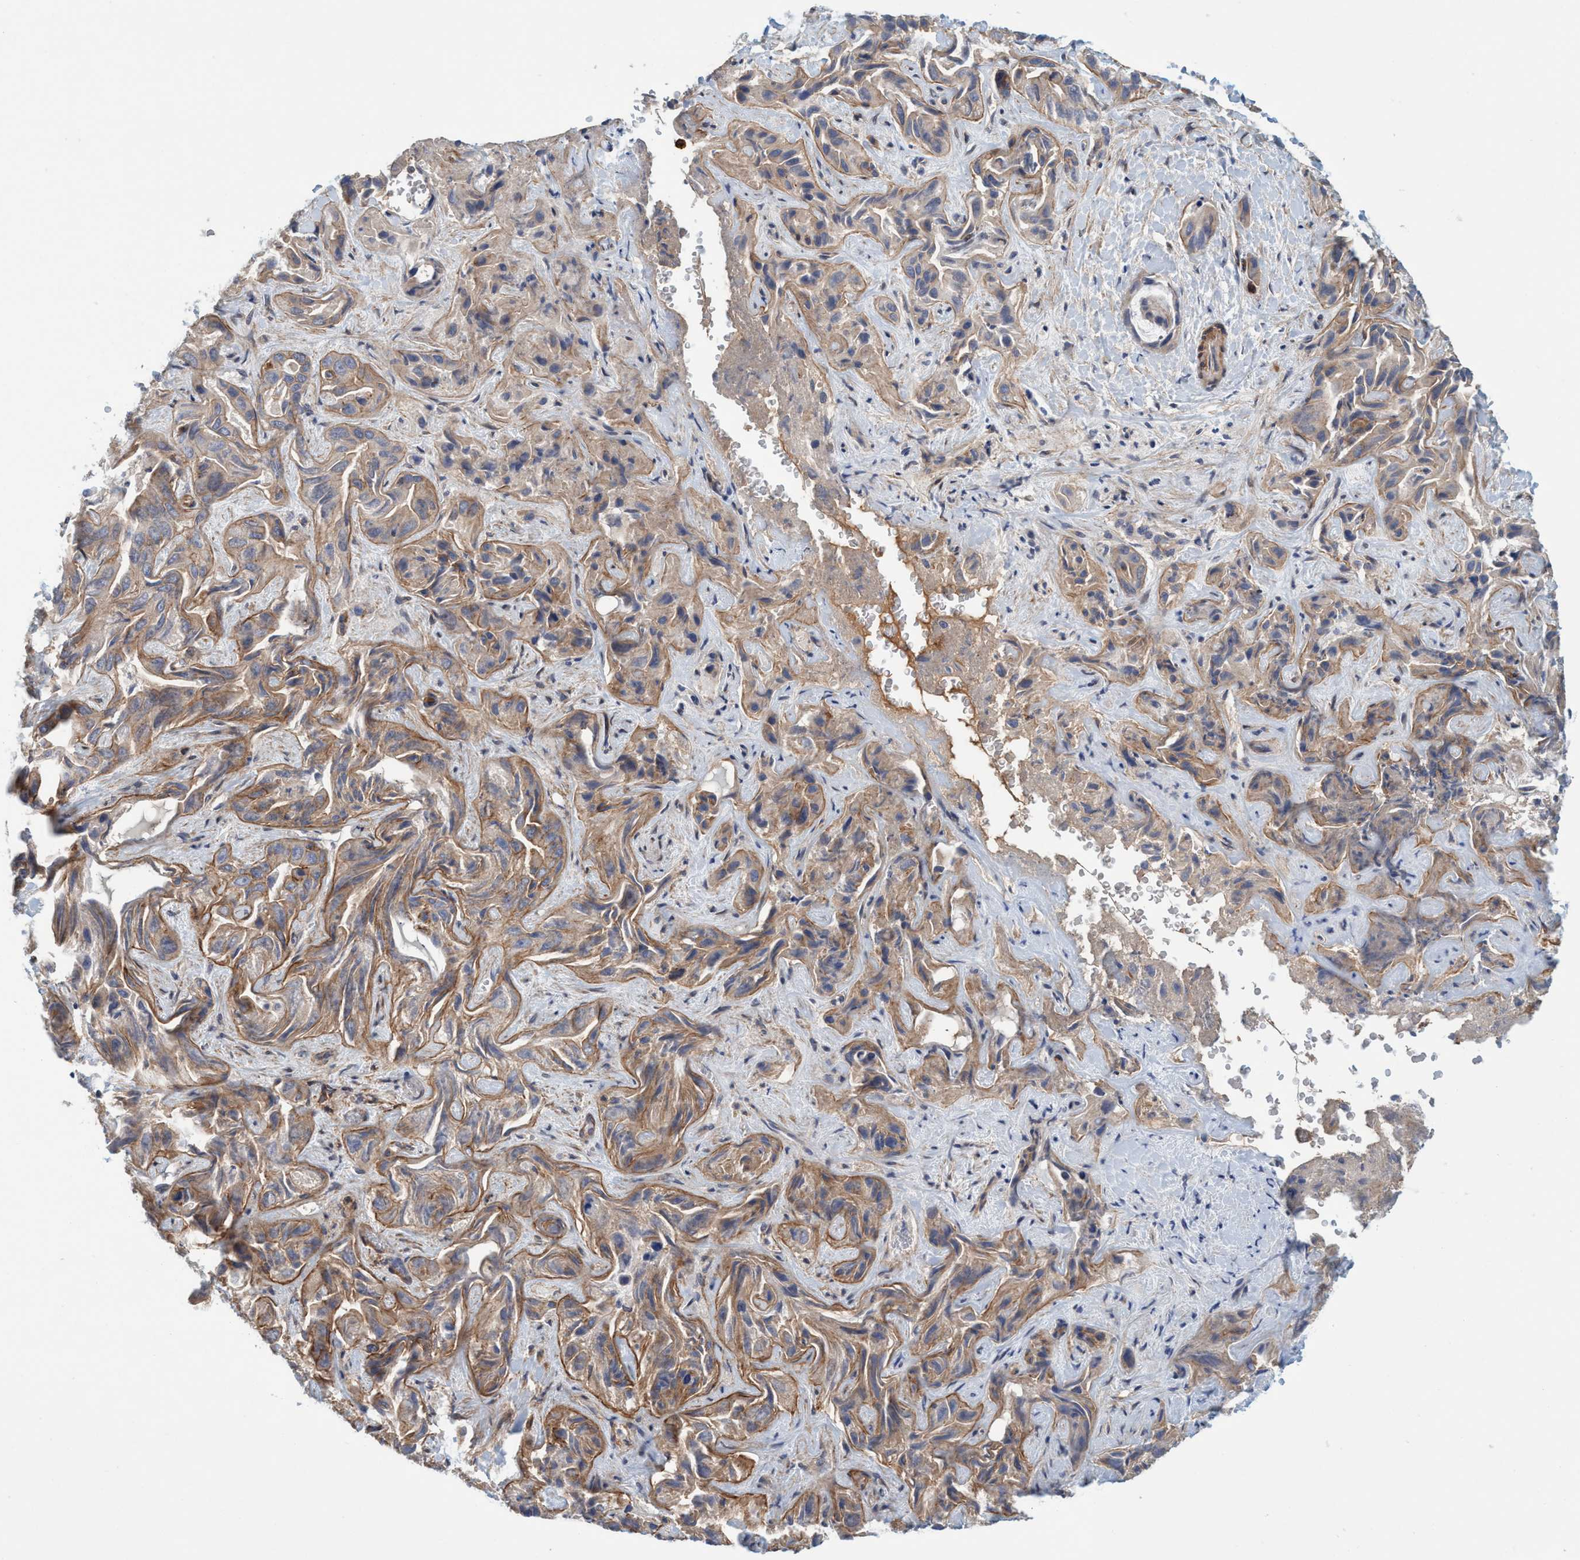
{"staining": {"intensity": "moderate", "quantity": "25%-75%", "location": "cytoplasmic/membranous"}, "tissue": "liver cancer", "cell_type": "Tumor cells", "image_type": "cancer", "snomed": [{"axis": "morphology", "description": "Cholangiocarcinoma"}, {"axis": "topography", "description": "Liver"}], "caption": "A histopathology image of liver cancer (cholangiocarcinoma) stained for a protein reveals moderate cytoplasmic/membranous brown staining in tumor cells.", "gene": "SPECC1", "patient": {"sex": "female", "age": 52}}